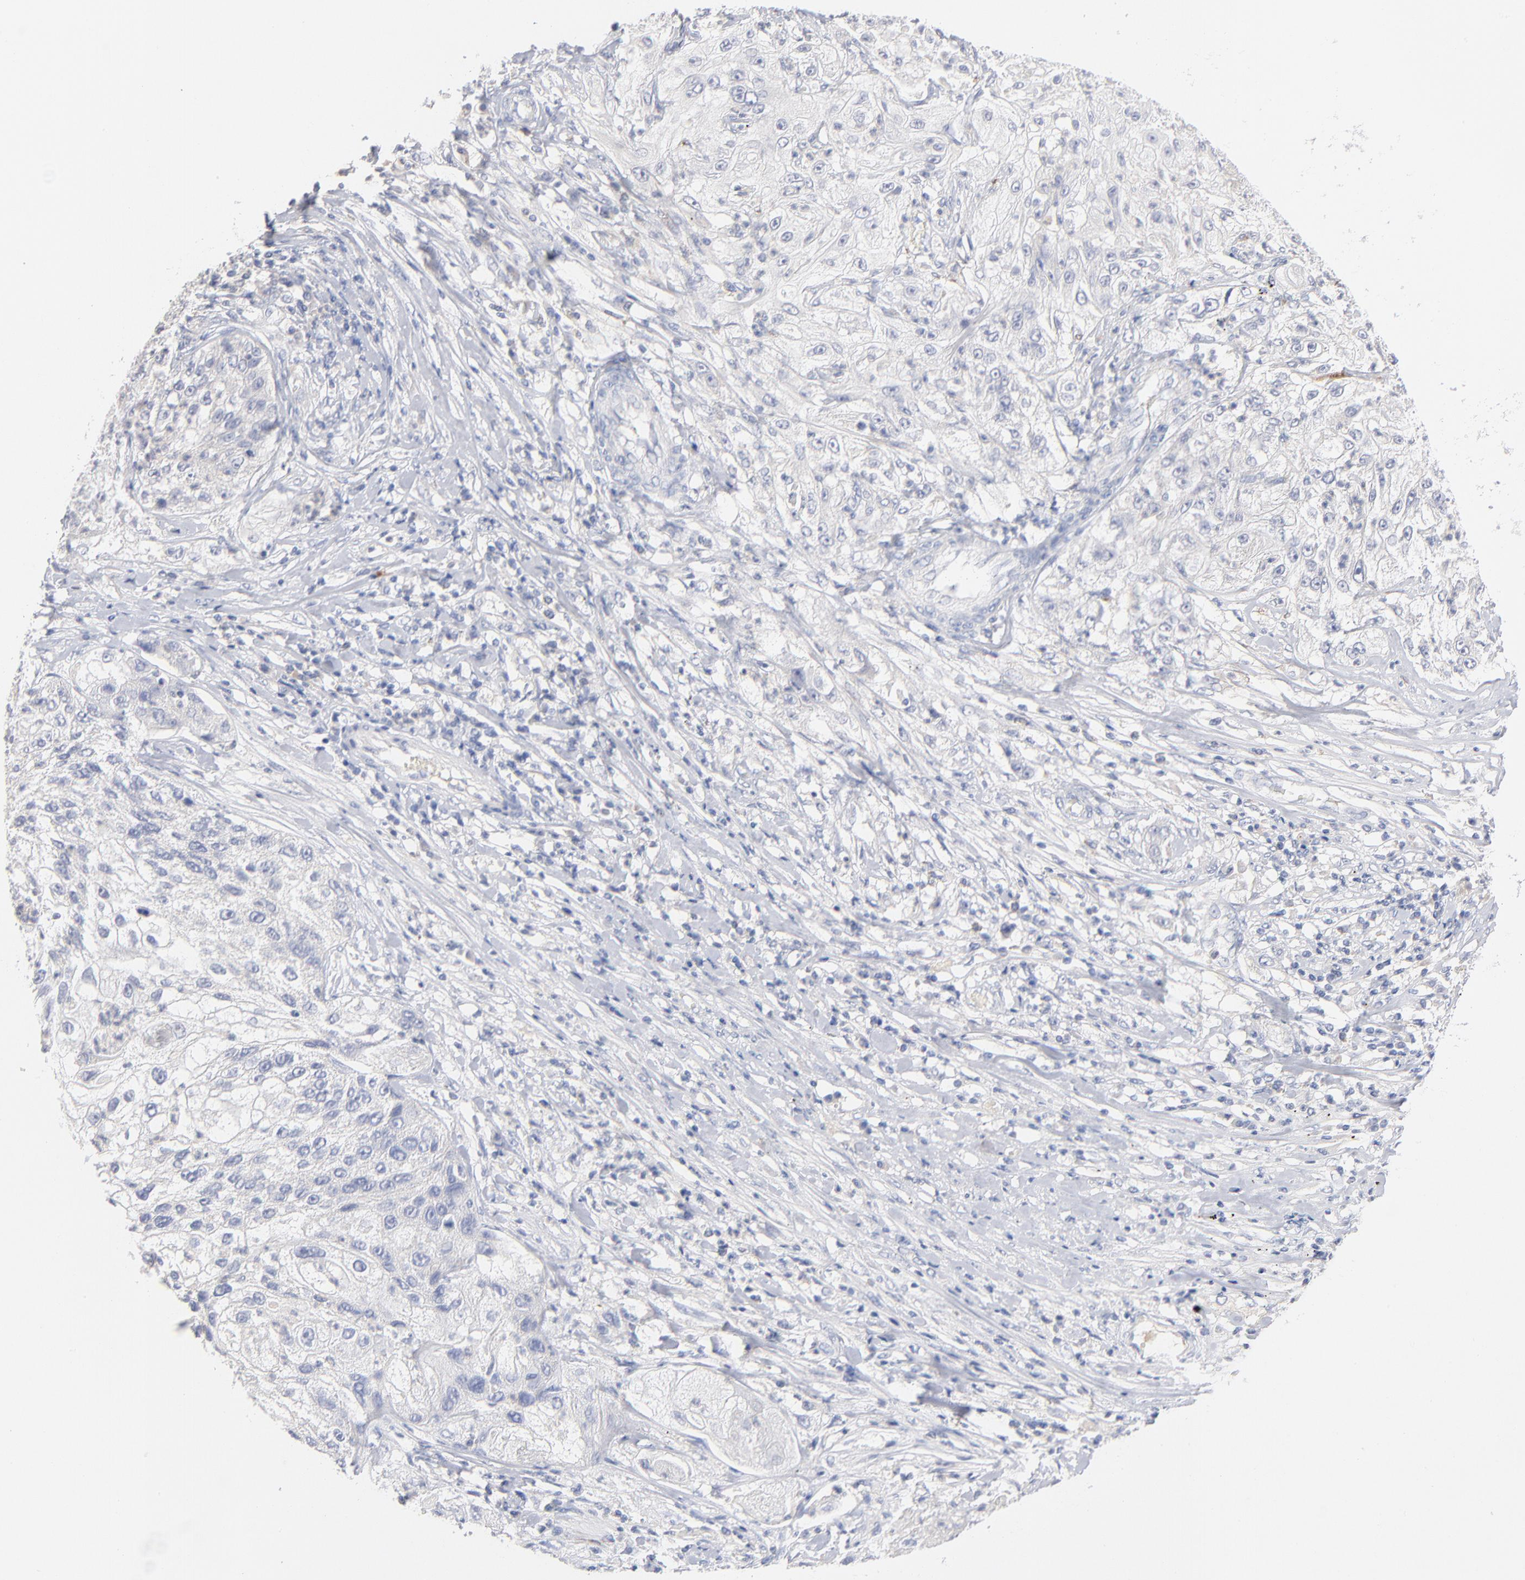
{"staining": {"intensity": "negative", "quantity": "none", "location": "none"}, "tissue": "lung cancer", "cell_type": "Tumor cells", "image_type": "cancer", "snomed": [{"axis": "morphology", "description": "Inflammation, NOS"}, {"axis": "morphology", "description": "Squamous cell carcinoma, NOS"}, {"axis": "topography", "description": "Lymph node"}, {"axis": "topography", "description": "Soft tissue"}, {"axis": "topography", "description": "Lung"}], "caption": "The photomicrograph shows no significant expression in tumor cells of squamous cell carcinoma (lung).", "gene": "F12", "patient": {"sex": "male", "age": 66}}